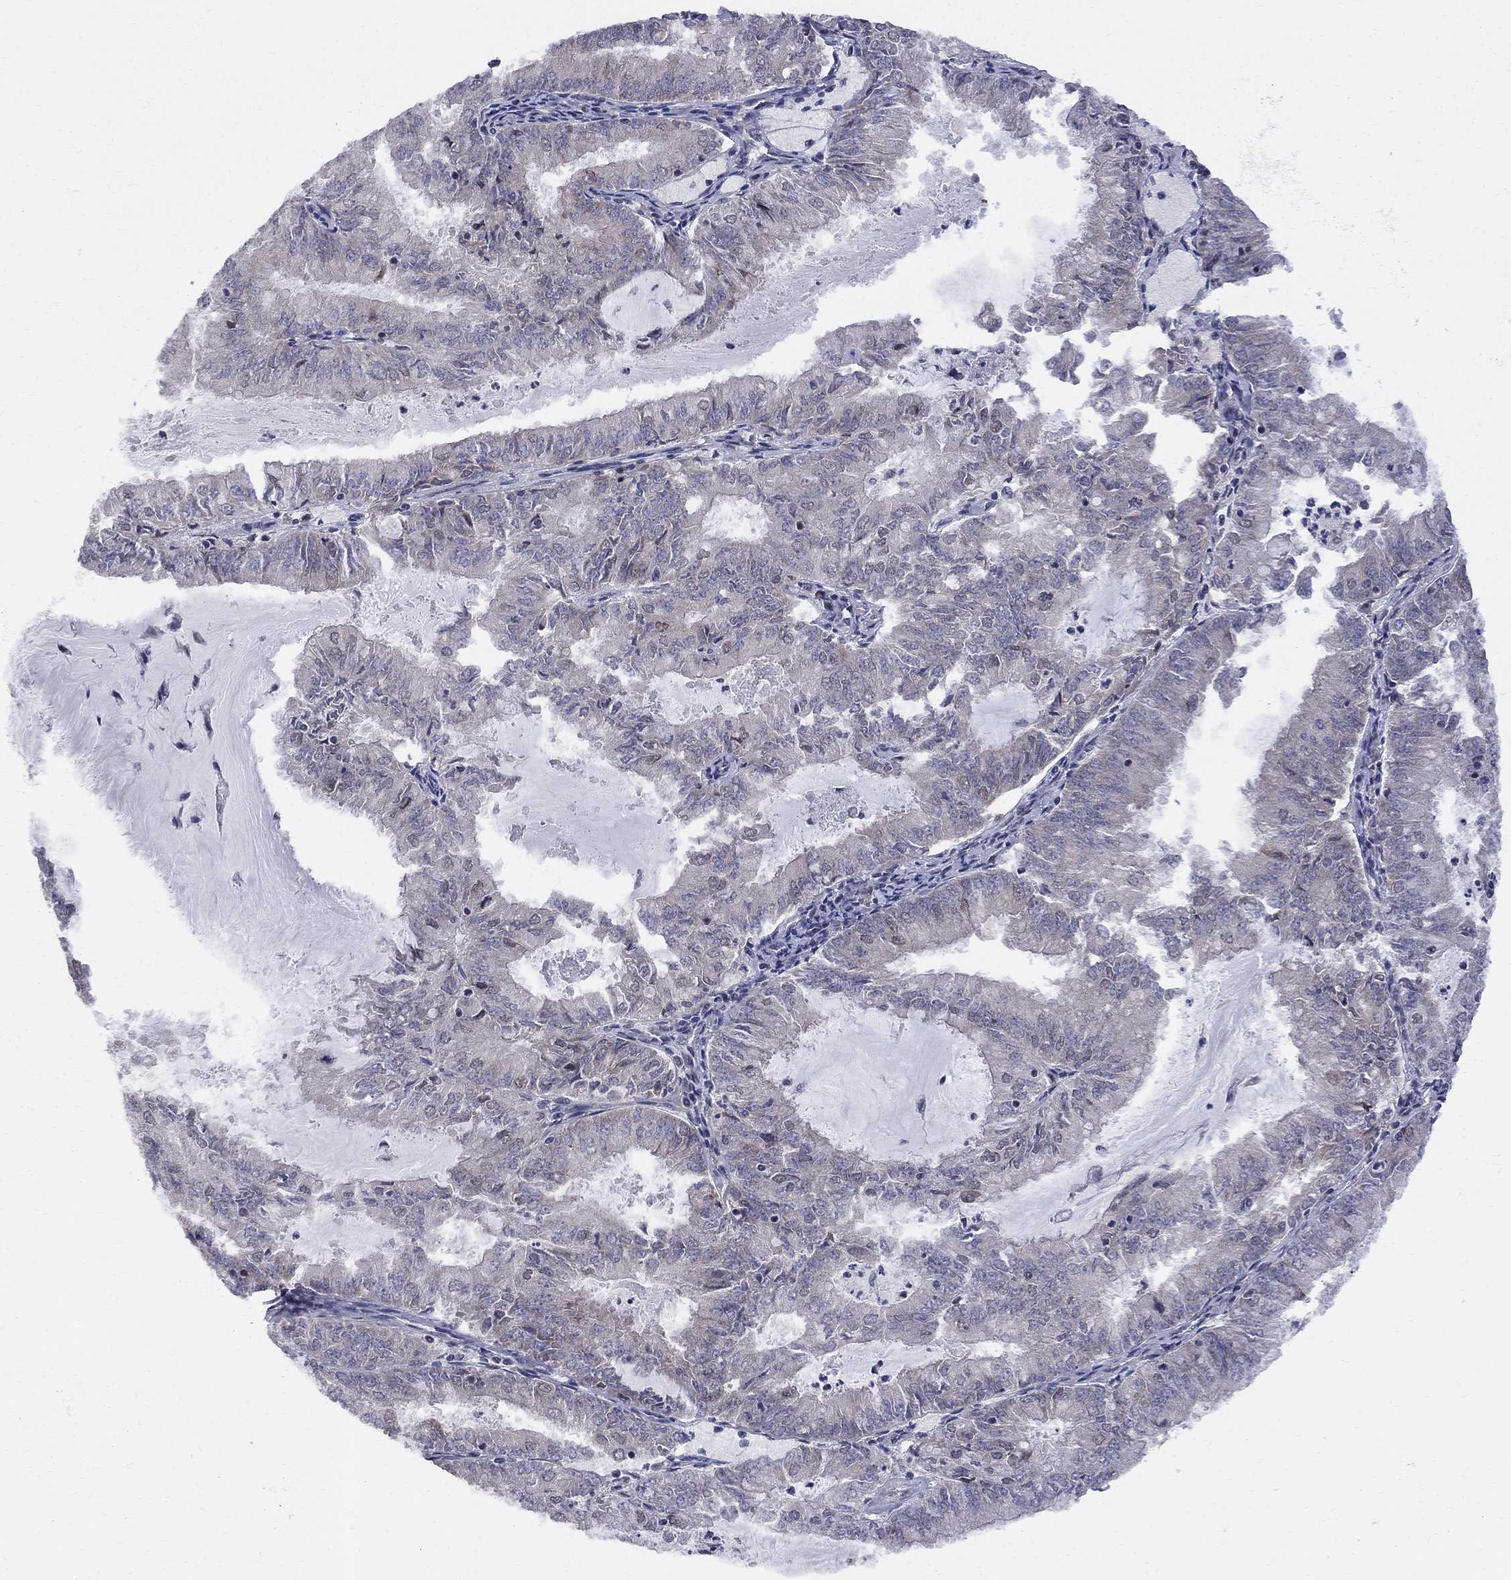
{"staining": {"intensity": "negative", "quantity": "none", "location": "none"}, "tissue": "endometrial cancer", "cell_type": "Tumor cells", "image_type": "cancer", "snomed": [{"axis": "morphology", "description": "Adenocarcinoma, NOS"}, {"axis": "topography", "description": "Endometrium"}], "caption": "Image shows no protein expression in tumor cells of endometrial cancer tissue.", "gene": "CNOT11", "patient": {"sex": "female", "age": 57}}